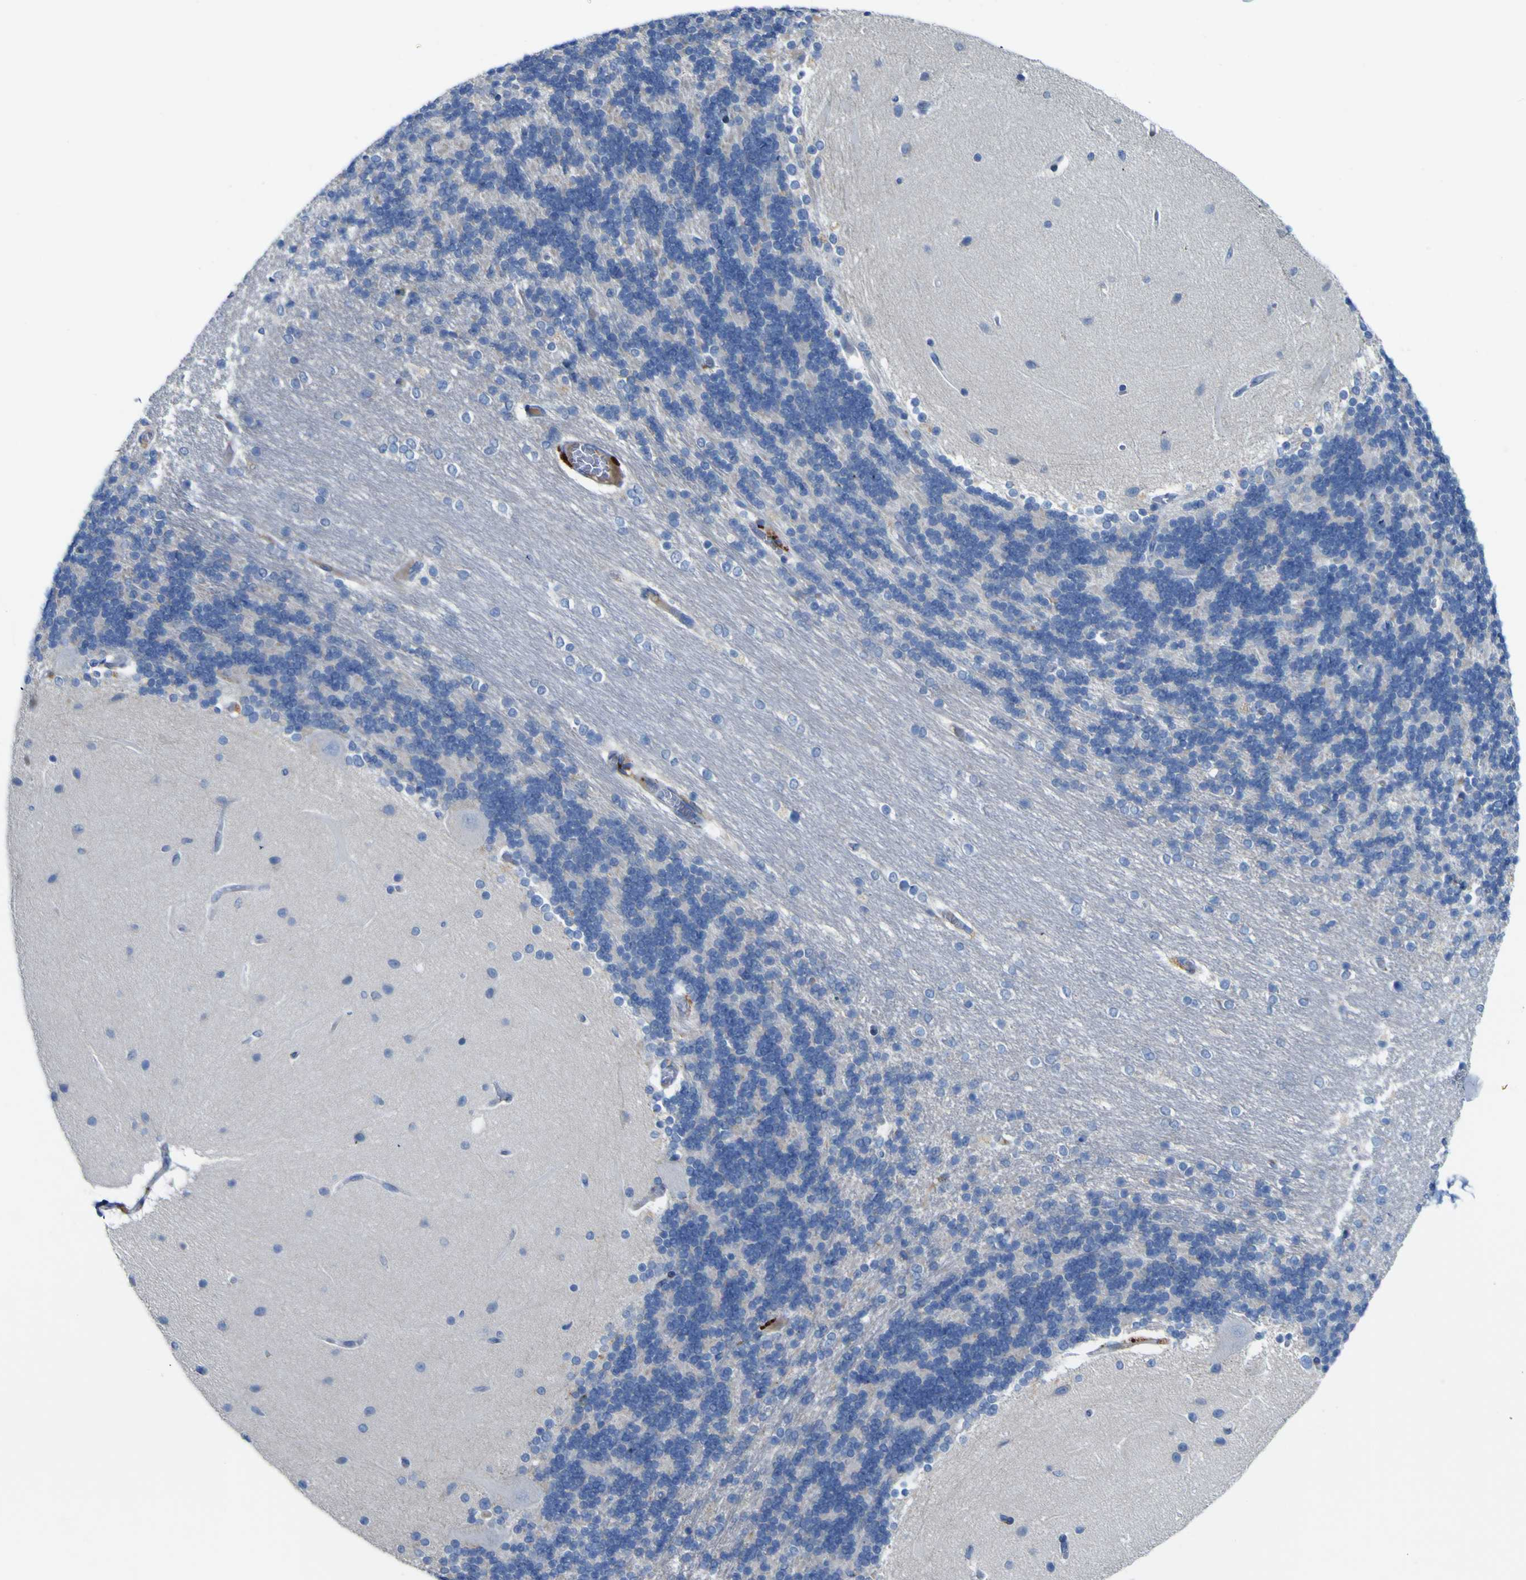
{"staining": {"intensity": "negative", "quantity": "none", "location": "none"}, "tissue": "cerebellum", "cell_type": "Cells in granular layer", "image_type": "normal", "snomed": [{"axis": "morphology", "description": "Normal tissue, NOS"}, {"axis": "topography", "description": "Cerebellum"}], "caption": "There is no significant positivity in cells in granular layer of cerebellum.", "gene": "PTPRF", "patient": {"sex": "female", "age": 54}}